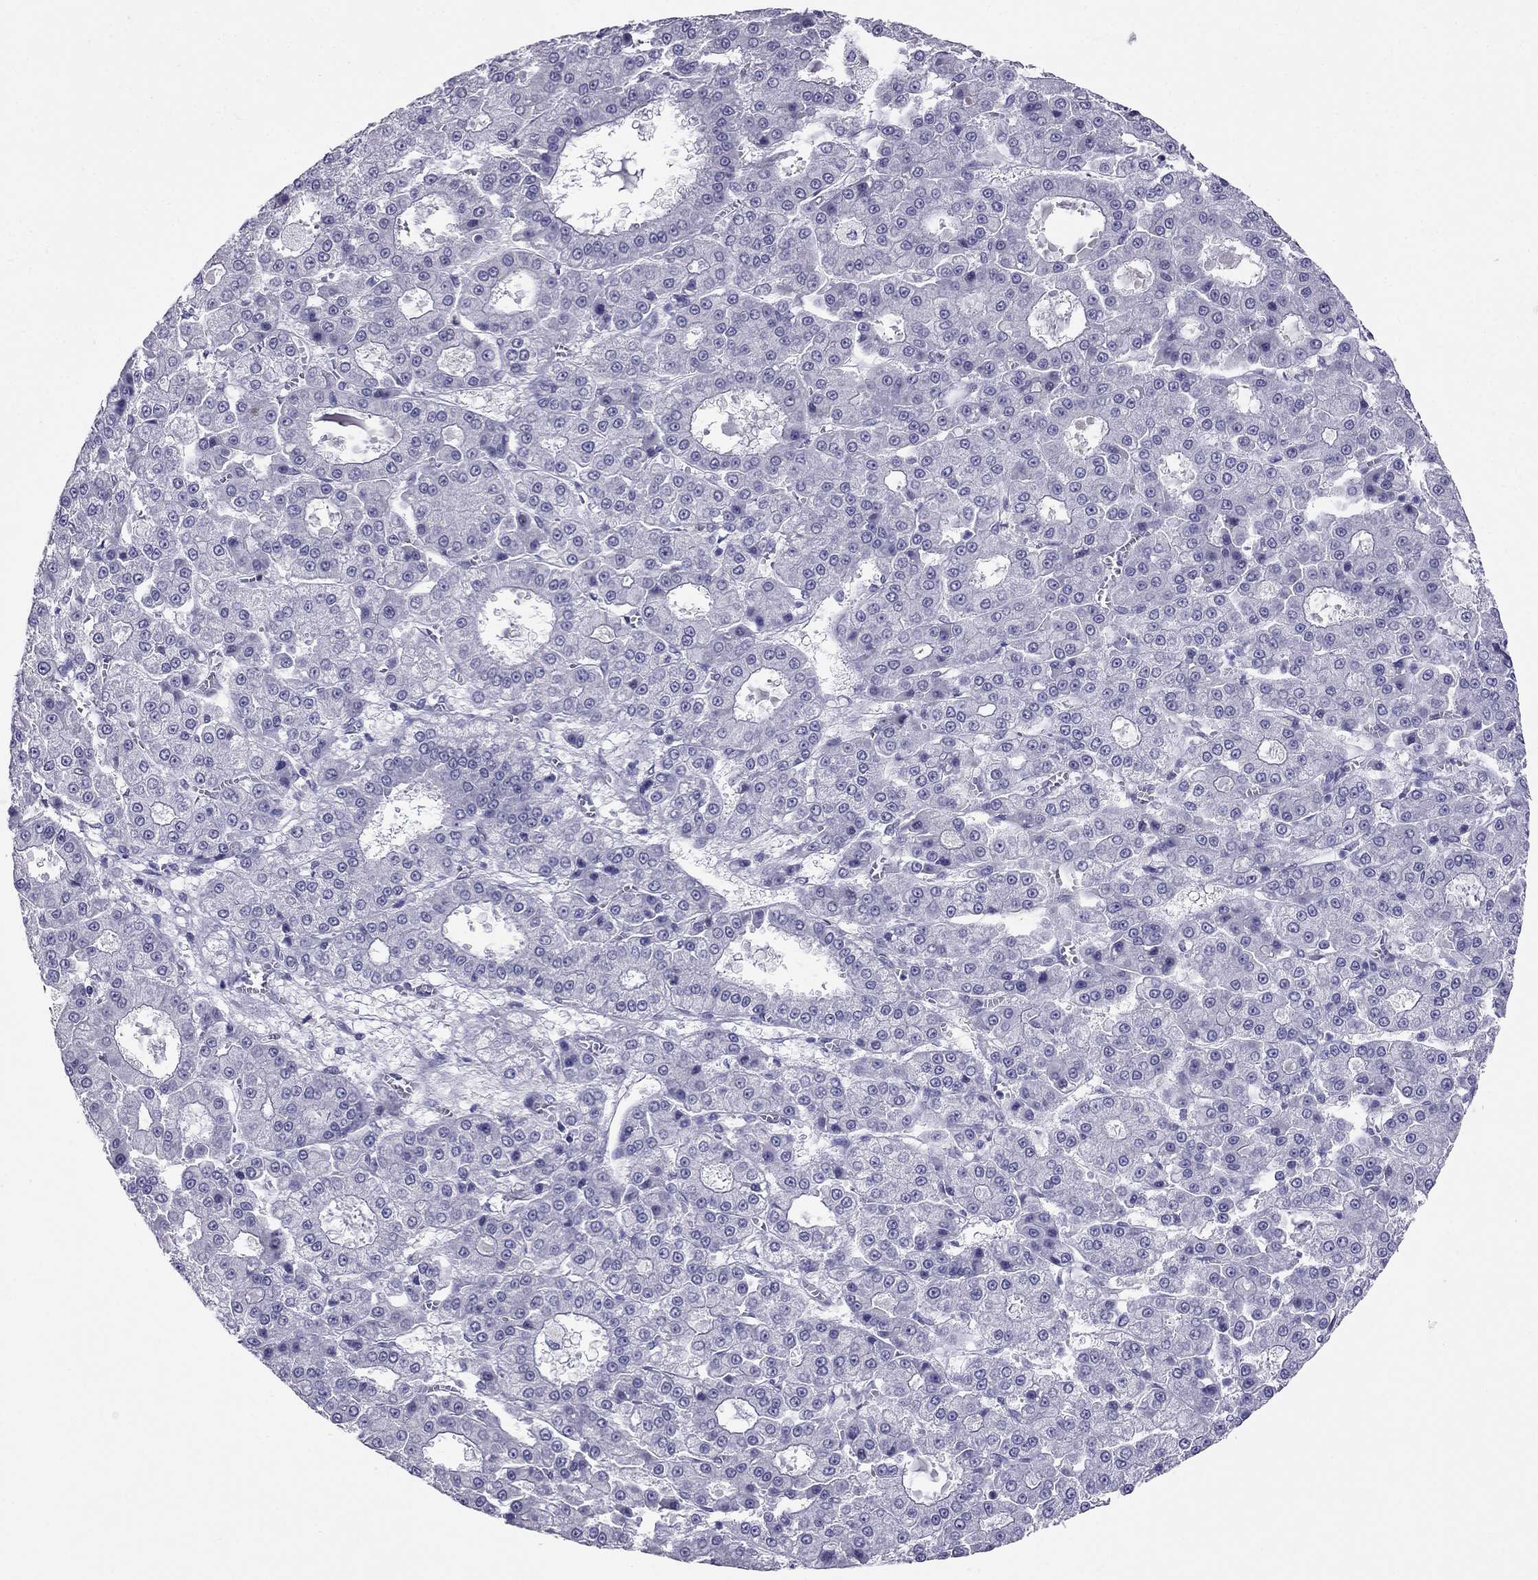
{"staining": {"intensity": "negative", "quantity": "none", "location": "none"}, "tissue": "liver cancer", "cell_type": "Tumor cells", "image_type": "cancer", "snomed": [{"axis": "morphology", "description": "Carcinoma, Hepatocellular, NOS"}, {"axis": "topography", "description": "Liver"}], "caption": "This is an immunohistochemistry (IHC) photomicrograph of liver cancer (hepatocellular carcinoma). There is no positivity in tumor cells.", "gene": "CROCC2", "patient": {"sex": "male", "age": 70}}